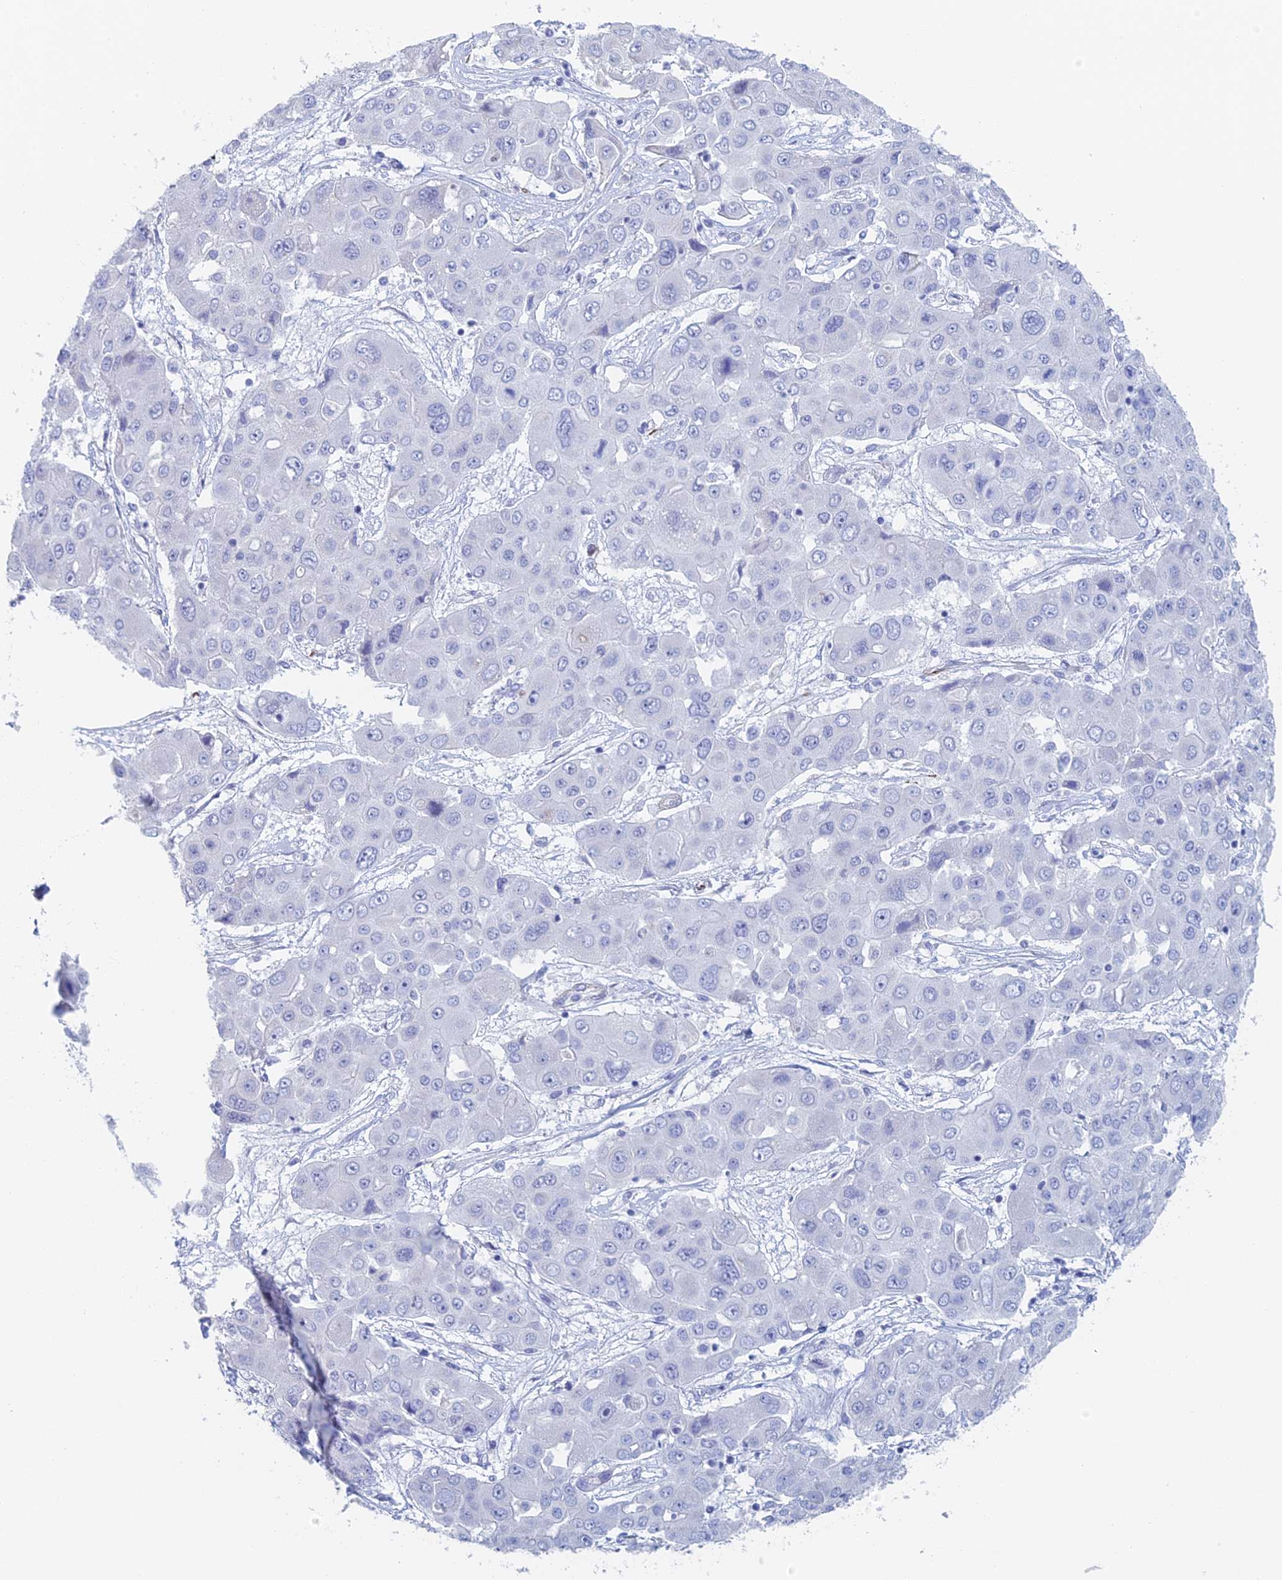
{"staining": {"intensity": "negative", "quantity": "none", "location": "none"}, "tissue": "liver cancer", "cell_type": "Tumor cells", "image_type": "cancer", "snomed": [{"axis": "morphology", "description": "Cholangiocarcinoma"}, {"axis": "topography", "description": "Liver"}], "caption": "A micrograph of cholangiocarcinoma (liver) stained for a protein displays no brown staining in tumor cells.", "gene": "KCNK18", "patient": {"sex": "male", "age": 67}}